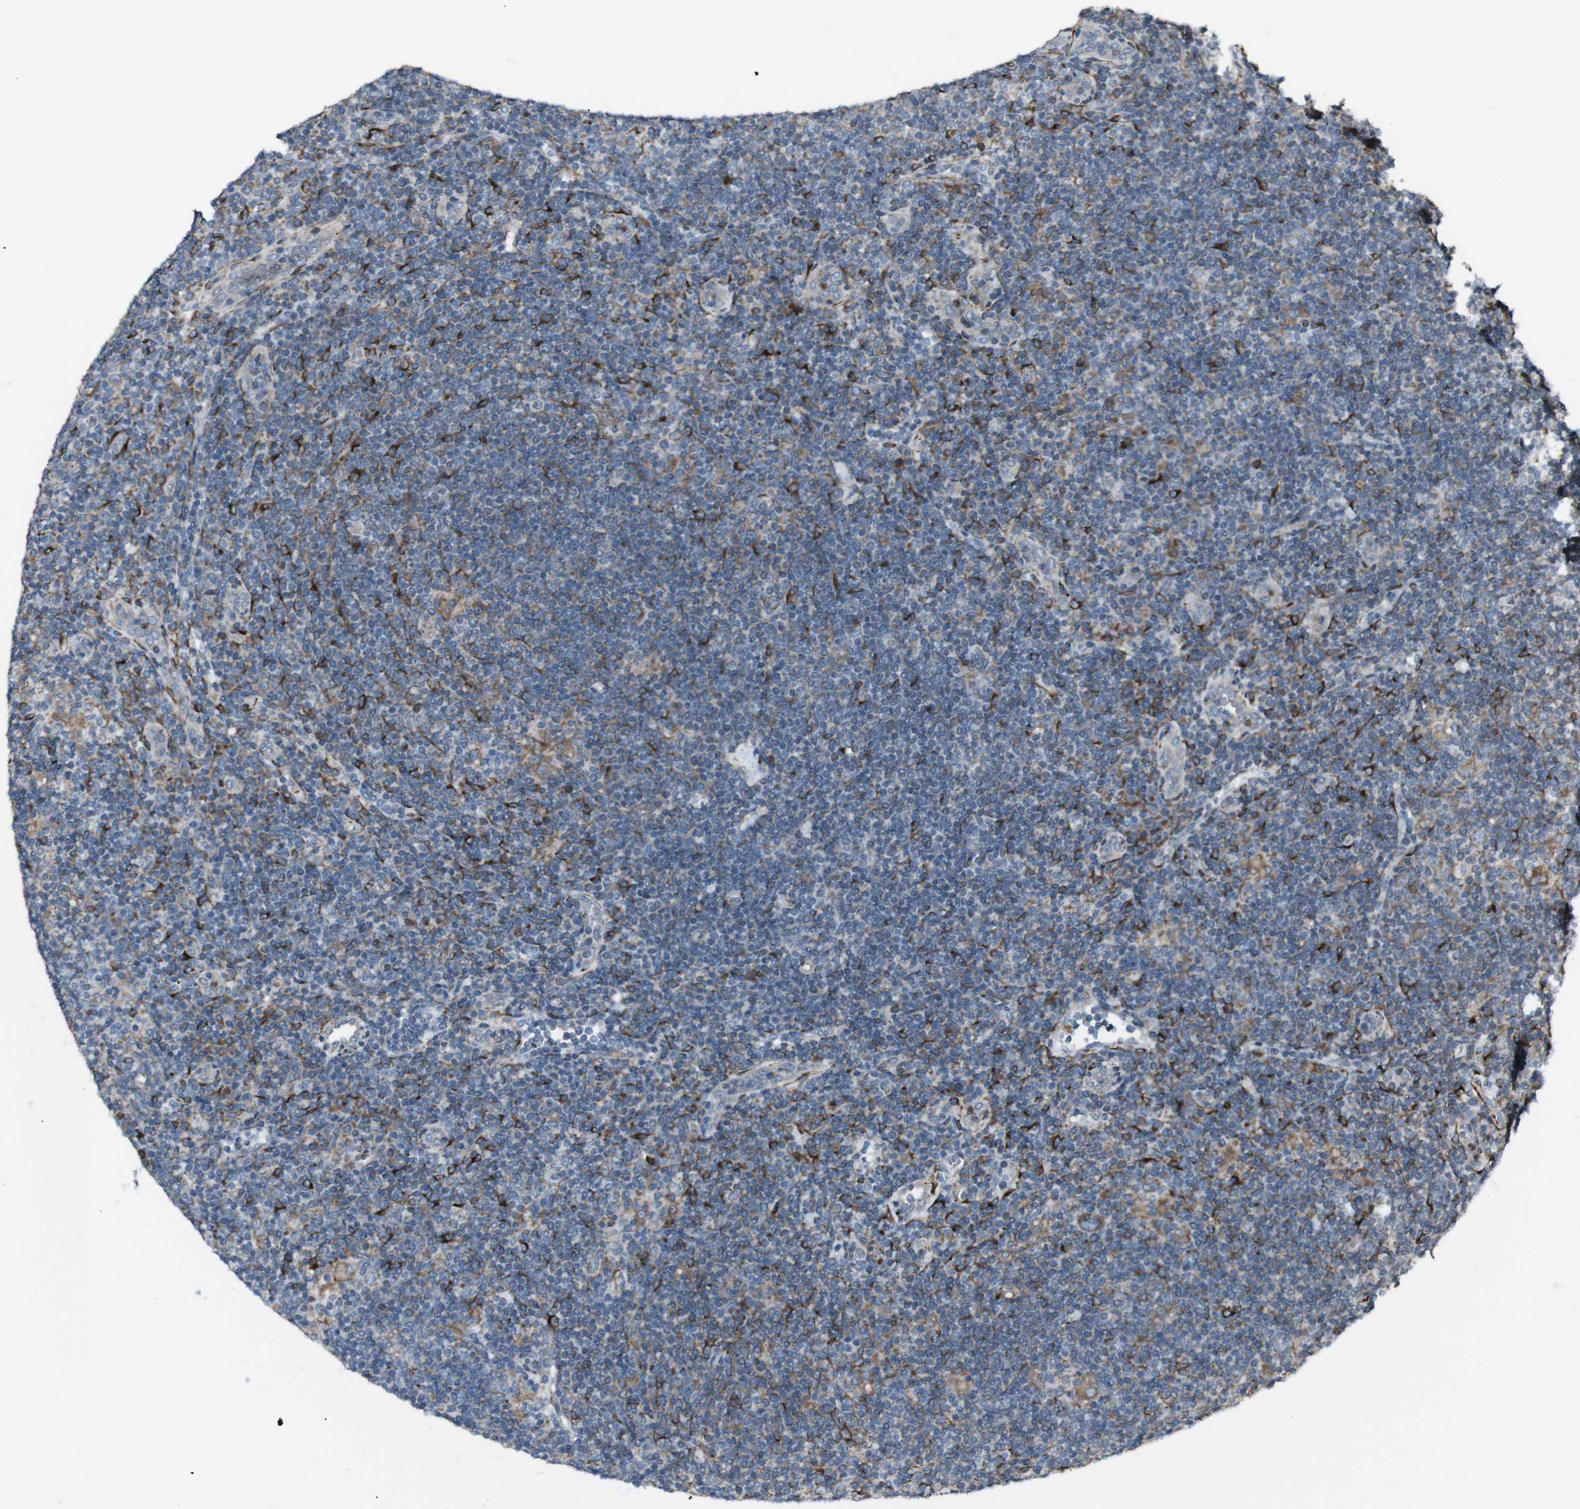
{"staining": {"intensity": "moderate", "quantity": "25%-75%", "location": "cytoplasmic/membranous"}, "tissue": "lymphoma", "cell_type": "Tumor cells", "image_type": "cancer", "snomed": [{"axis": "morphology", "description": "Hodgkin's disease, NOS"}, {"axis": "topography", "description": "Lymph node"}], "caption": "Tumor cells display moderate cytoplasmic/membranous positivity in approximately 25%-75% of cells in Hodgkin's disease.", "gene": "LNPK", "patient": {"sex": "female", "age": 57}}